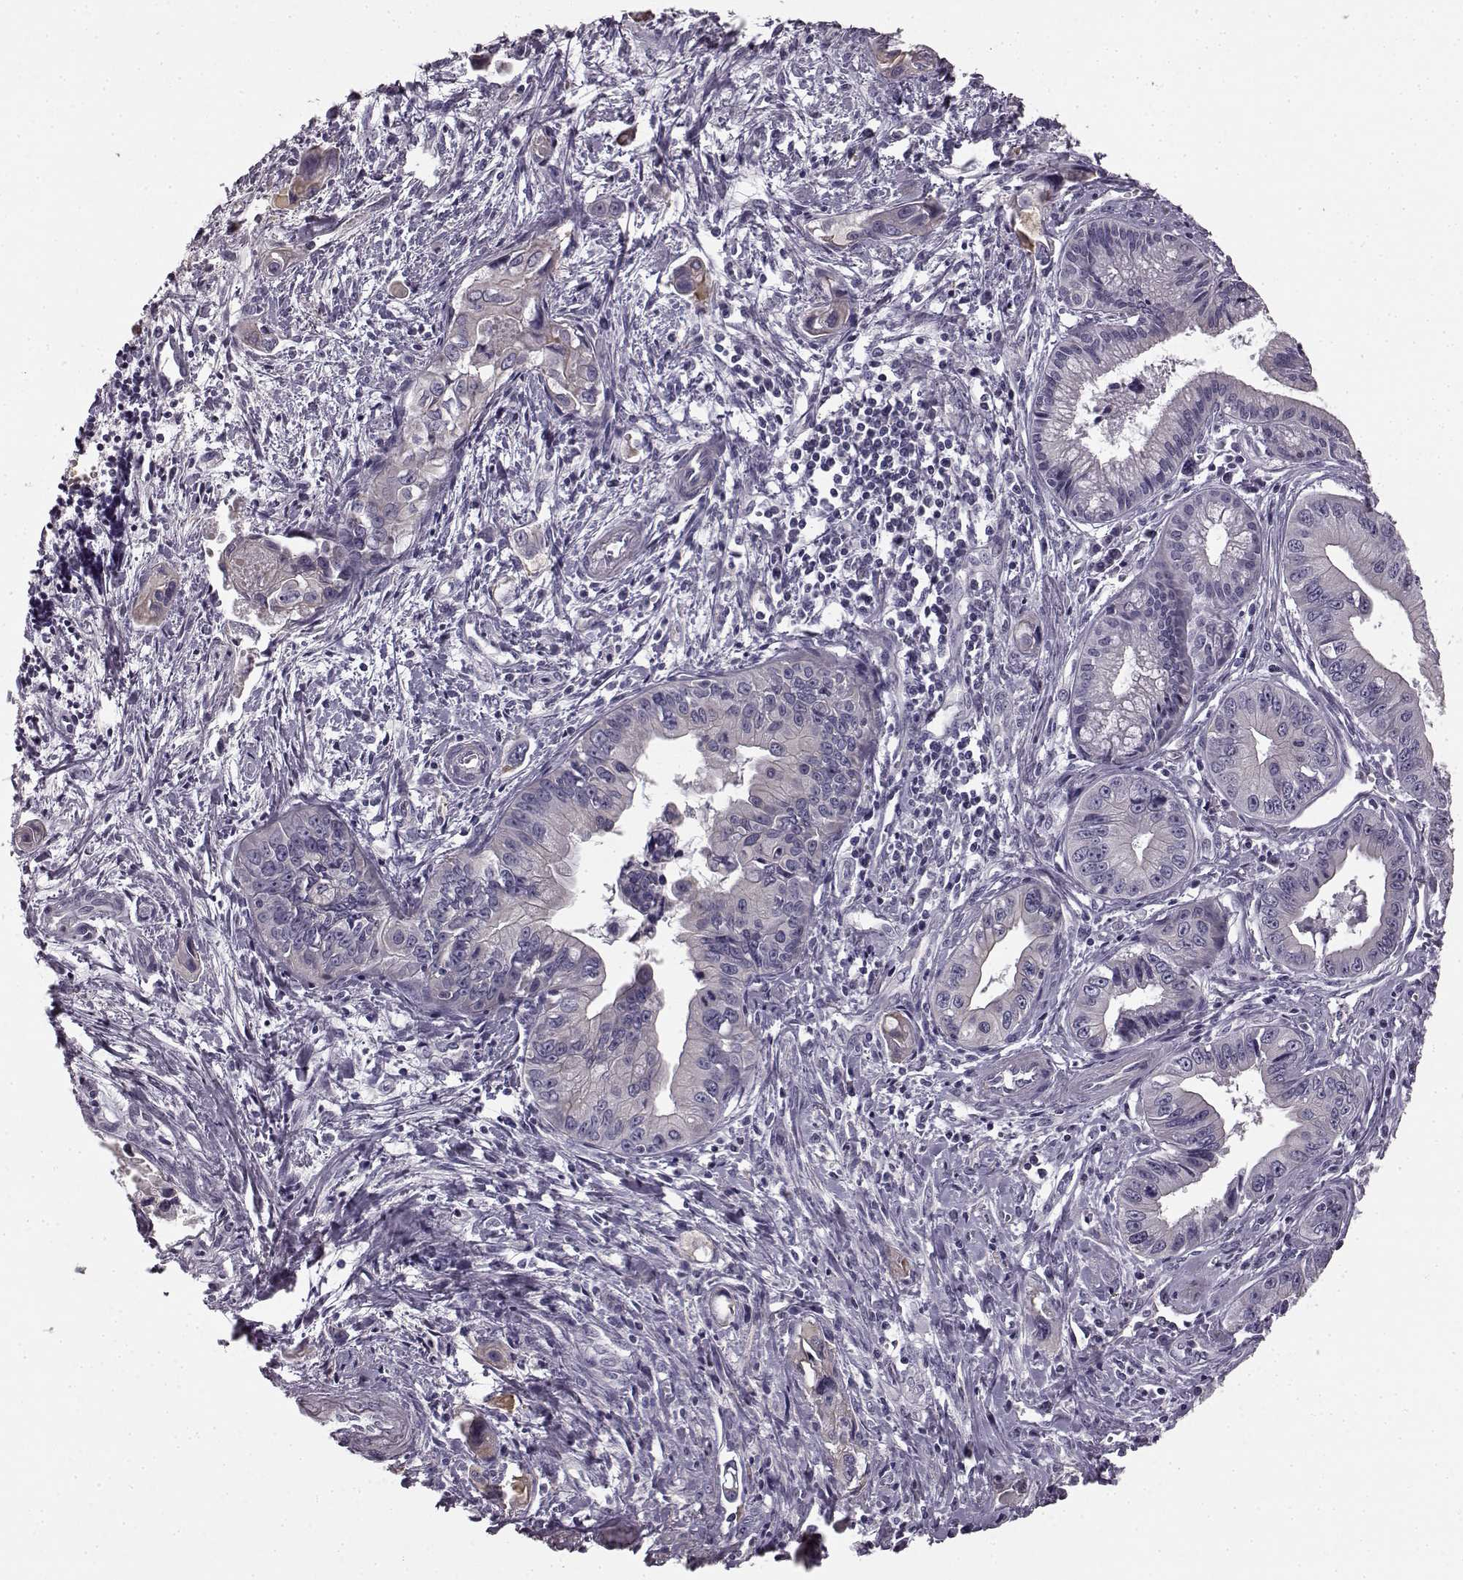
{"staining": {"intensity": "negative", "quantity": "none", "location": "none"}, "tissue": "pancreatic cancer", "cell_type": "Tumor cells", "image_type": "cancer", "snomed": [{"axis": "morphology", "description": "Adenocarcinoma, NOS"}, {"axis": "topography", "description": "Pancreas"}], "caption": "Pancreatic cancer stained for a protein using immunohistochemistry shows no staining tumor cells.", "gene": "KRT85", "patient": {"sex": "male", "age": 60}}